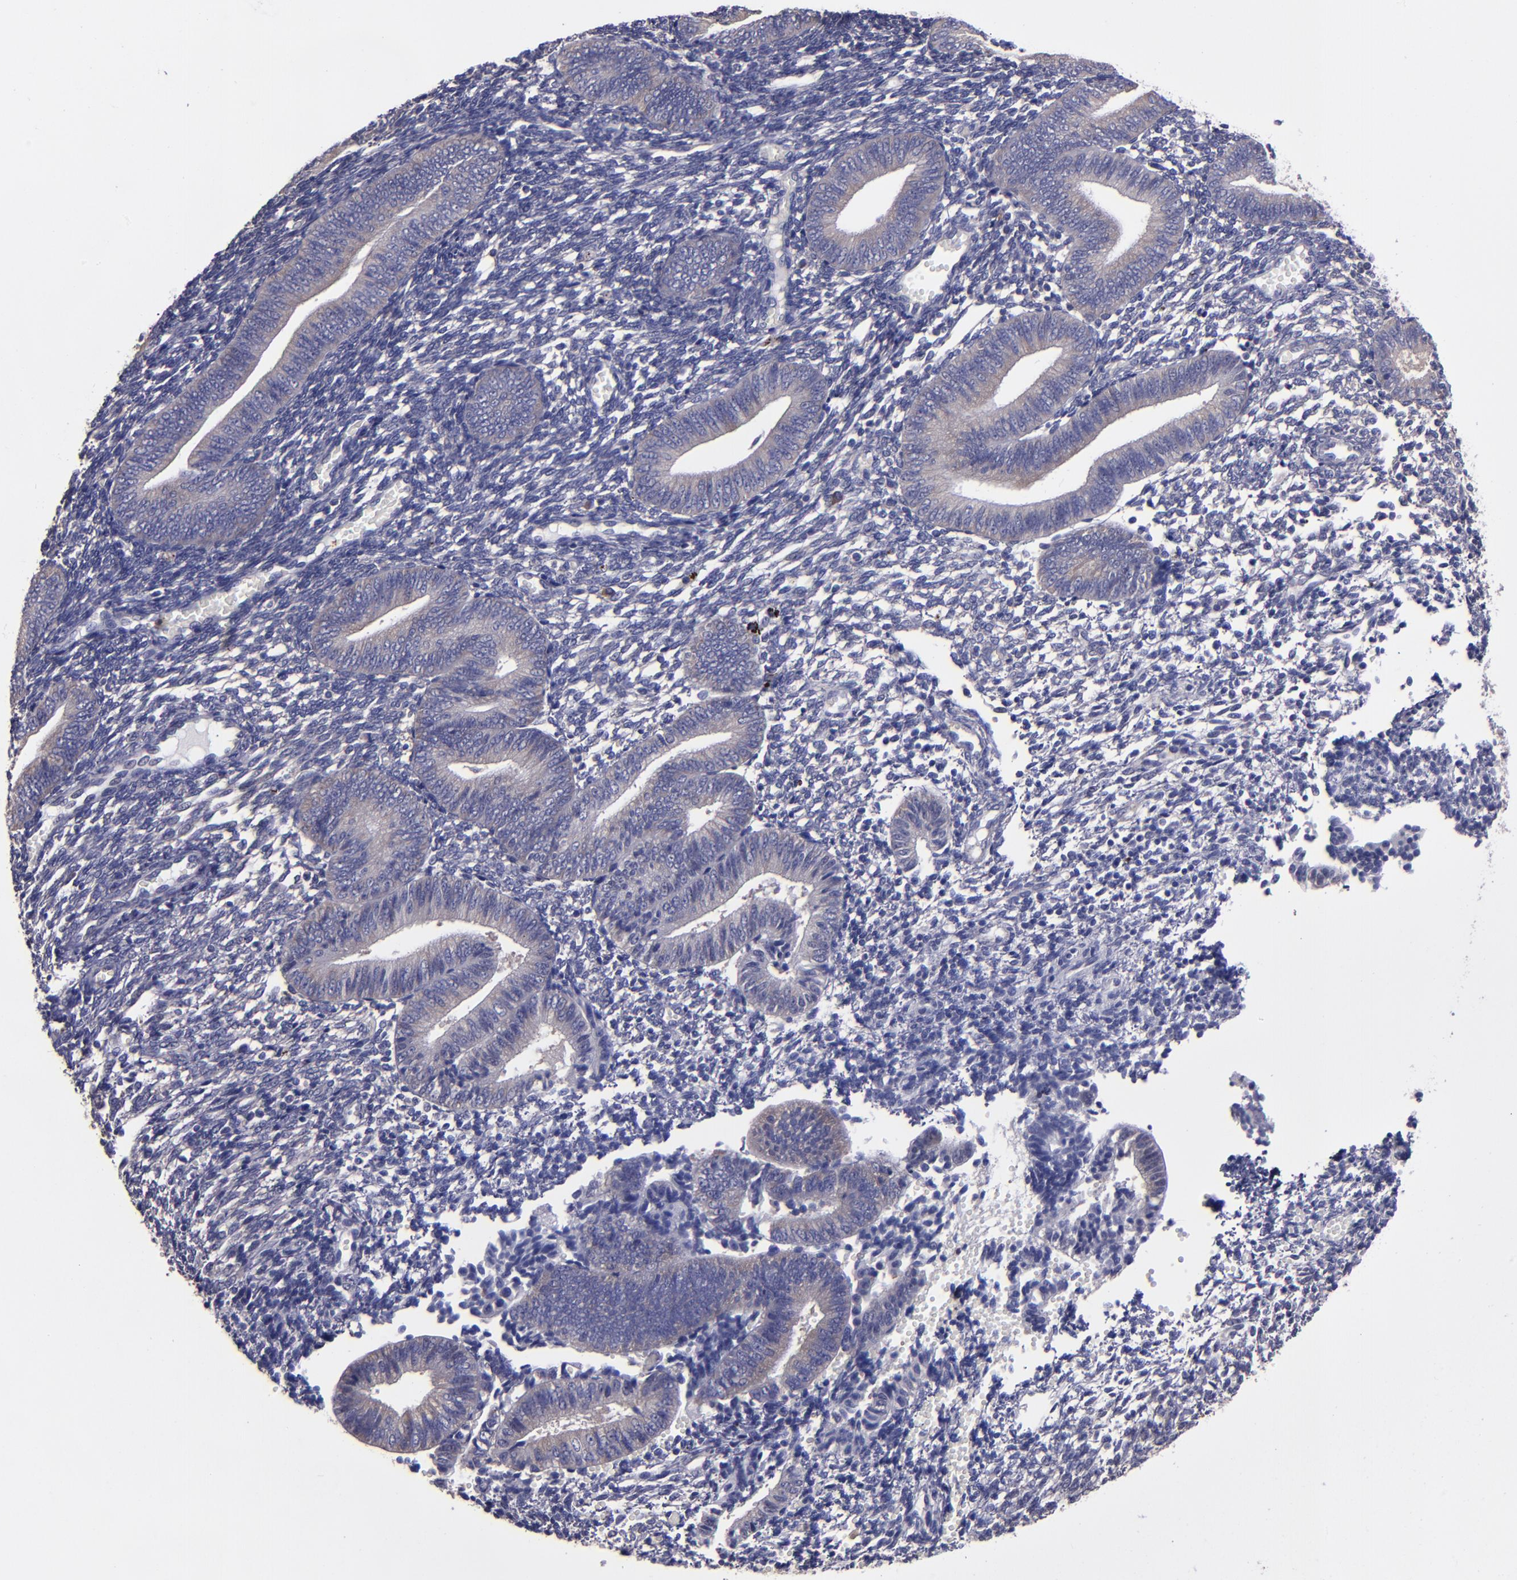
{"staining": {"intensity": "negative", "quantity": "none", "location": "none"}, "tissue": "endometrium", "cell_type": "Cells in endometrial stroma", "image_type": "normal", "snomed": [{"axis": "morphology", "description": "Normal tissue, NOS"}, {"axis": "topography", "description": "Uterus"}, {"axis": "topography", "description": "Endometrium"}], "caption": "IHC image of normal human endometrium stained for a protein (brown), which displays no staining in cells in endometrial stroma. The staining is performed using DAB brown chromogen with nuclei counter-stained in using hematoxylin.", "gene": "CARS1", "patient": {"sex": "female", "age": 33}}